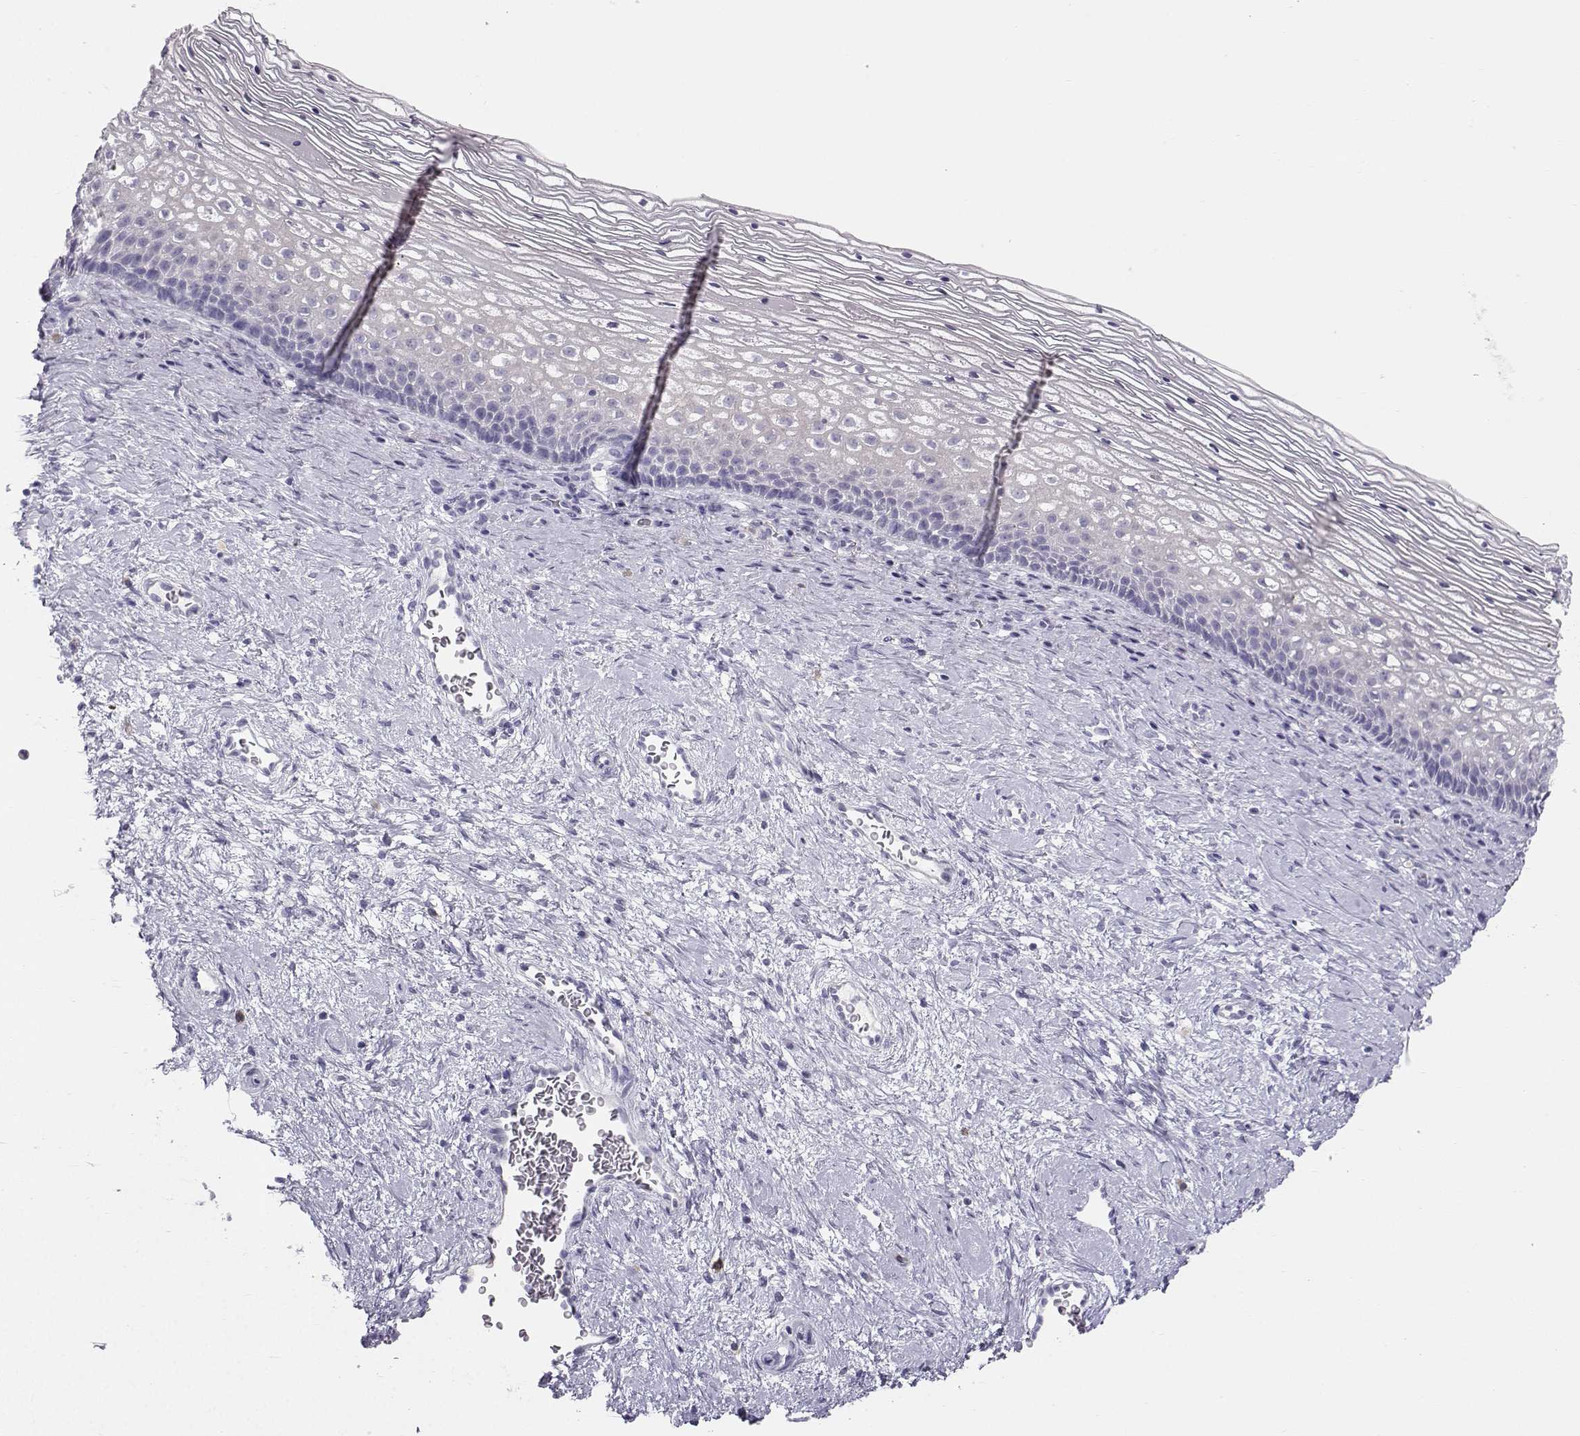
{"staining": {"intensity": "negative", "quantity": "none", "location": "none"}, "tissue": "cervix", "cell_type": "Glandular cells", "image_type": "normal", "snomed": [{"axis": "morphology", "description": "Normal tissue, NOS"}, {"axis": "topography", "description": "Cervix"}], "caption": "Image shows no significant protein positivity in glandular cells of unremarkable cervix.", "gene": "IQCD", "patient": {"sex": "female", "age": 34}}